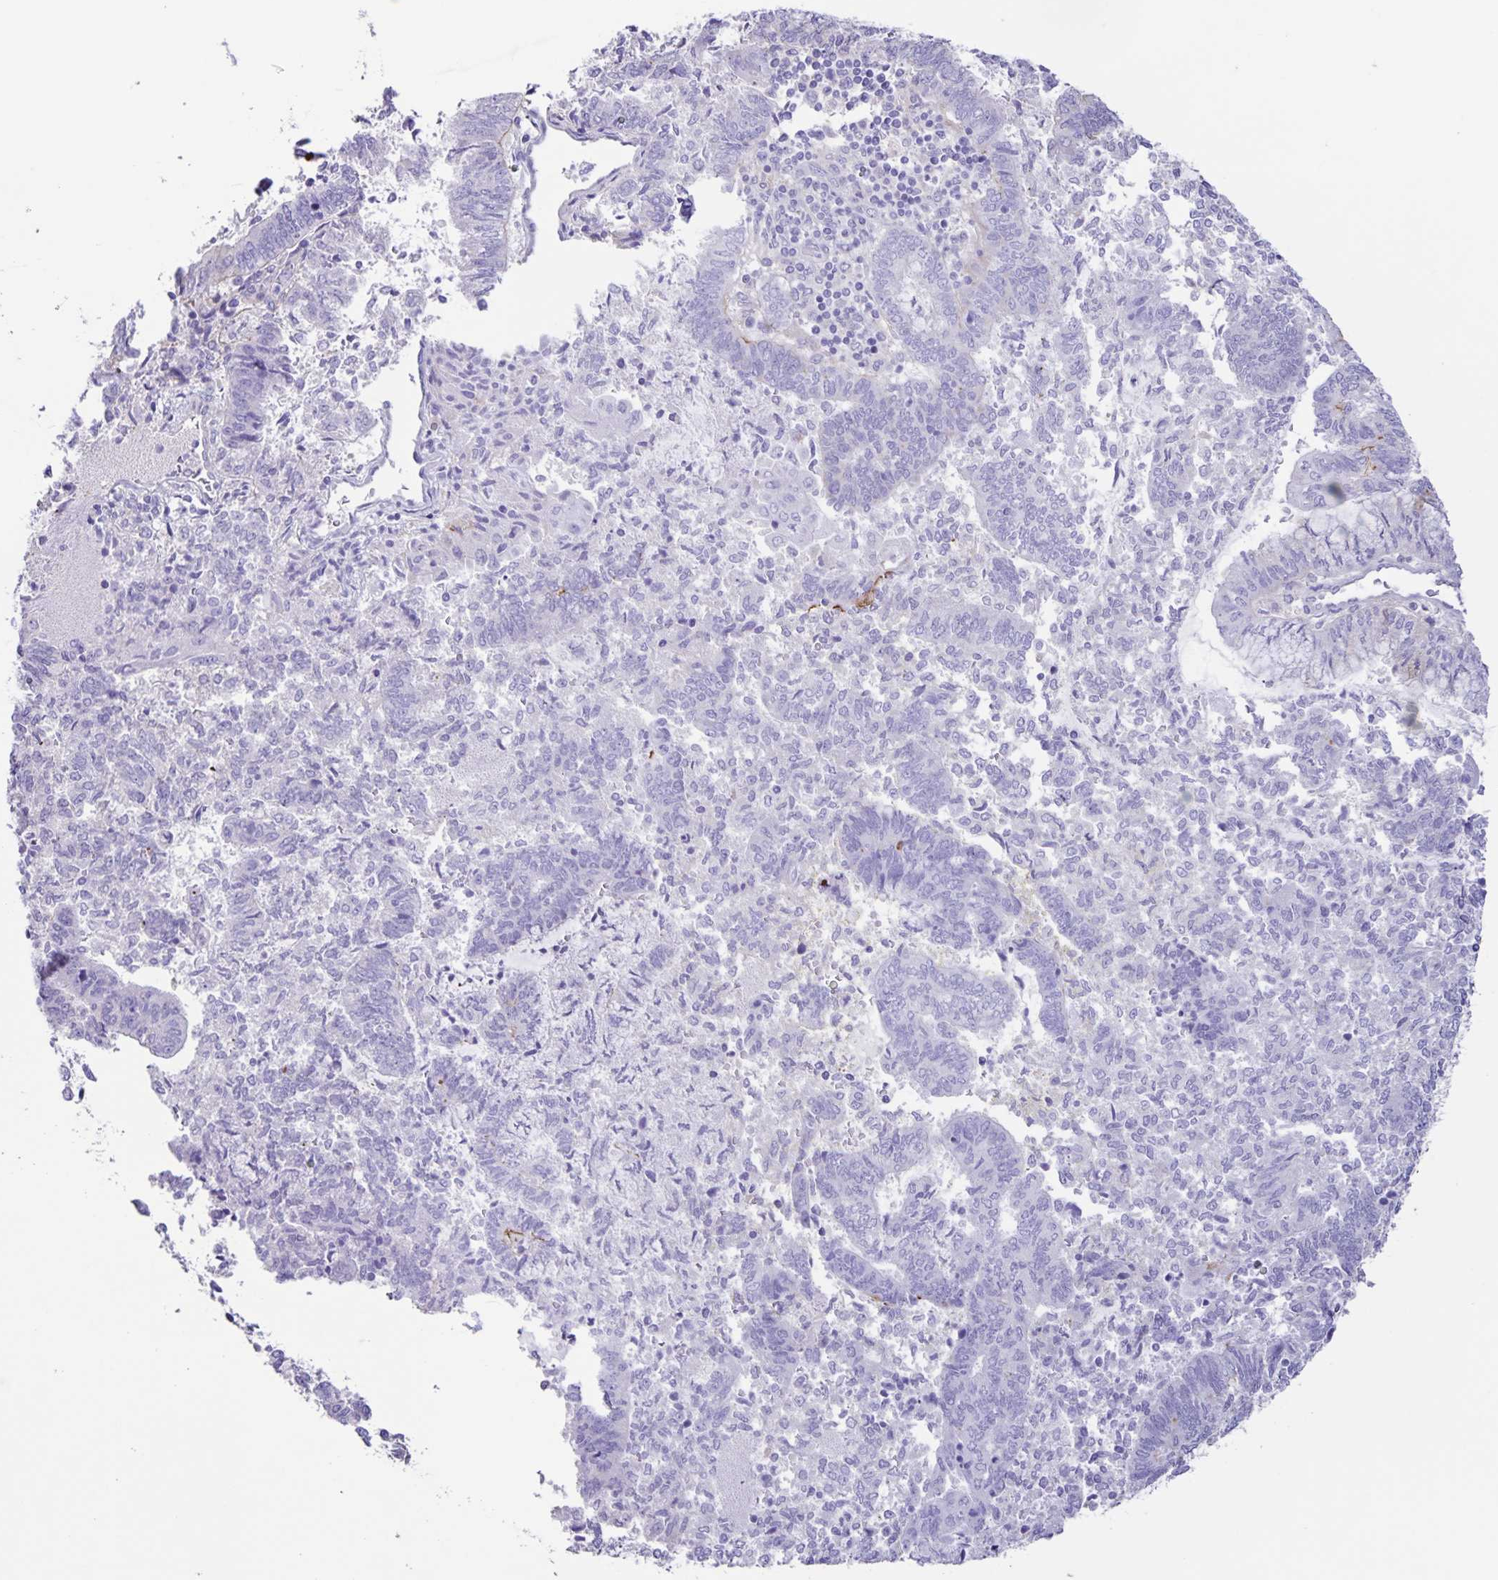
{"staining": {"intensity": "negative", "quantity": "none", "location": "none"}, "tissue": "endometrial cancer", "cell_type": "Tumor cells", "image_type": "cancer", "snomed": [{"axis": "morphology", "description": "Adenocarcinoma, NOS"}, {"axis": "topography", "description": "Endometrium"}], "caption": "High magnification brightfield microscopy of endometrial cancer stained with DAB (brown) and counterstained with hematoxylin (blue): tumor cells show no significant expression.", "gene": "BOLL", "patient": {"sex": "female", "age": 65}}